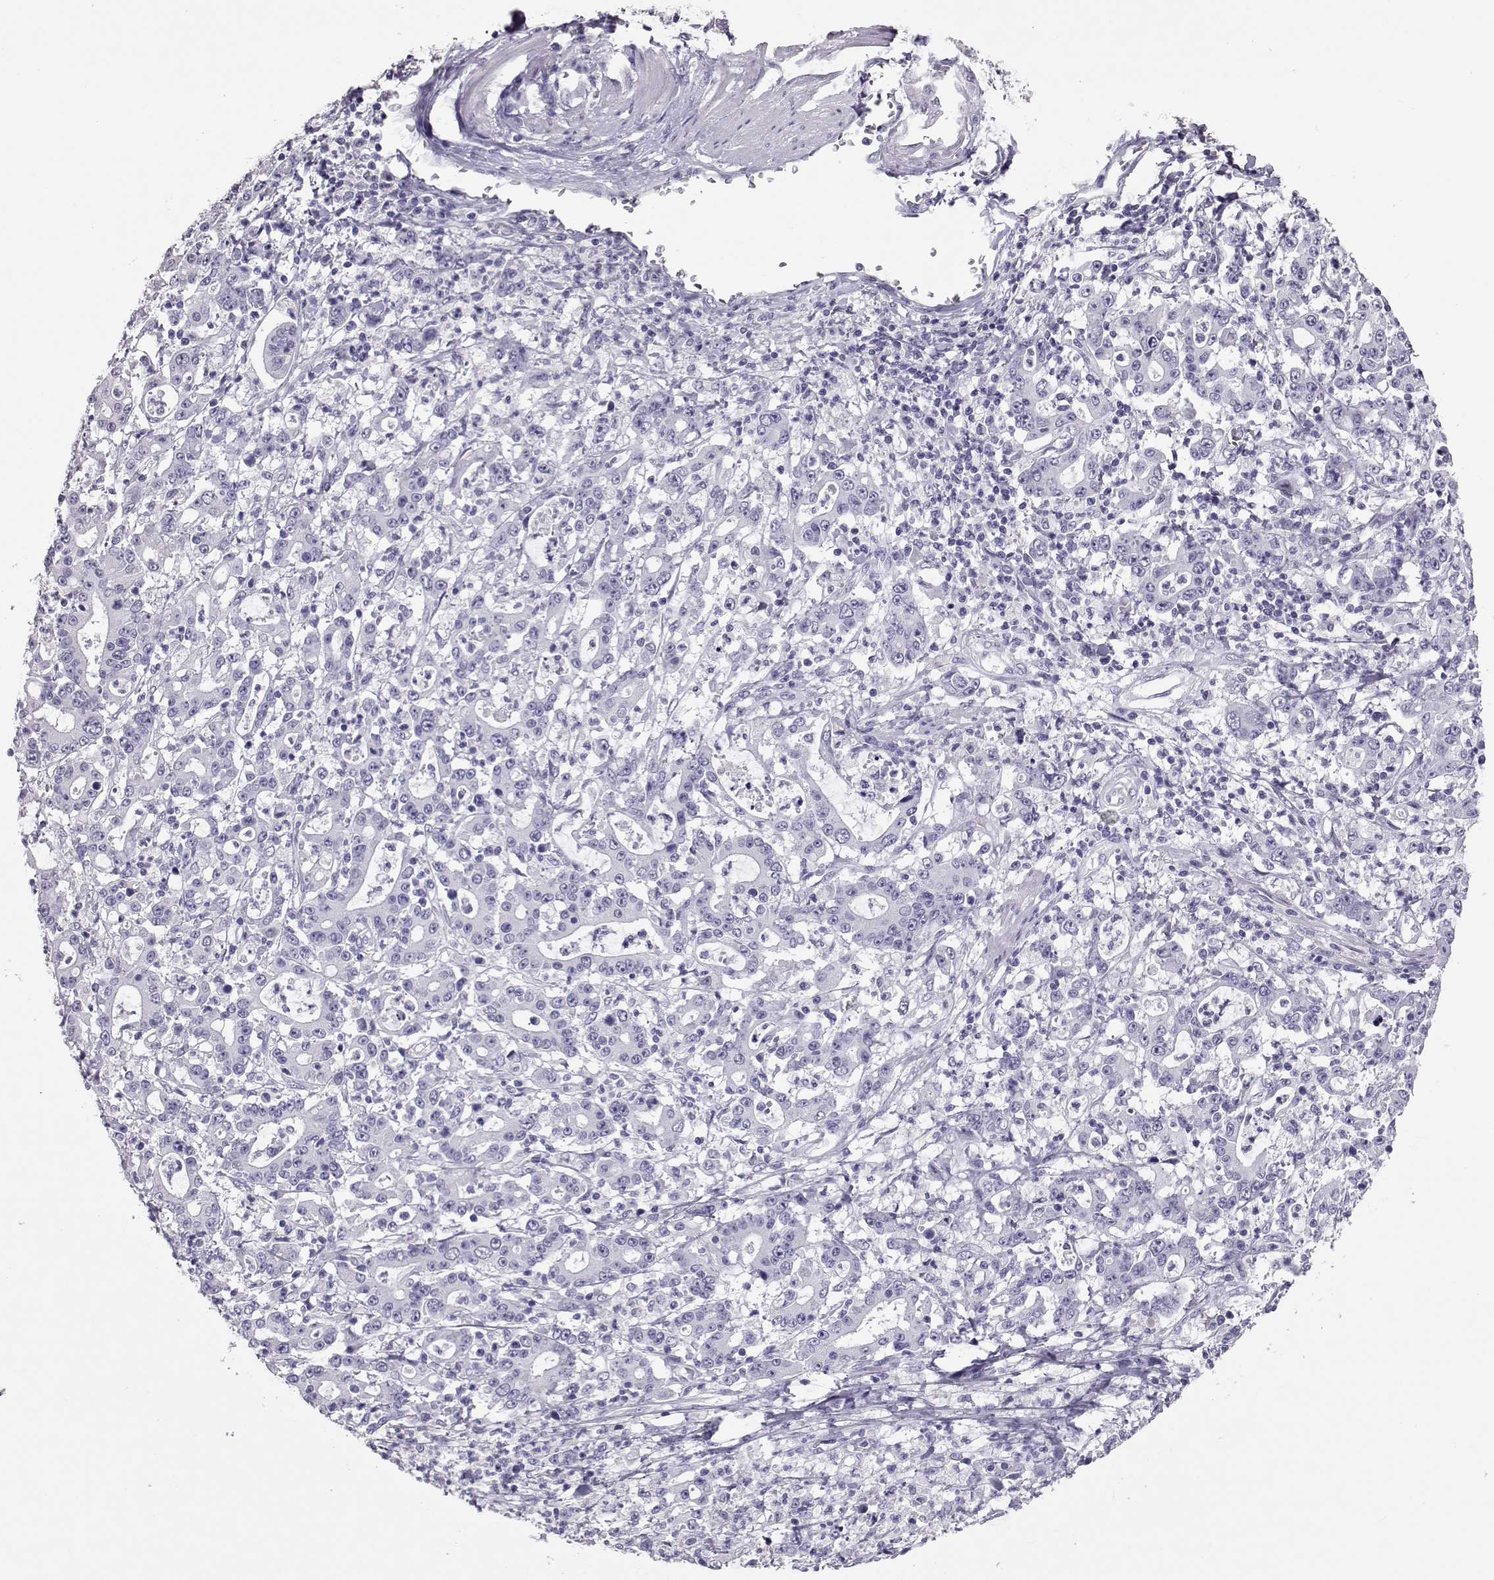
{"staining": {"intensity": "negative", "quantity": "none", "location": "none"}, "tissue": "stomach cancer", "cell_type": "Tumor cells", "image_type": "cancer", "snomed": [{"axis": "morphology", "description": "Adenocarcinoma, NOS"}, {"axis": "topography", "description": "Stomach, upper"}], "caption": "DAB immunohistochemical staining of stomach cancer shows no significant staining in tumor cells.", "gene": "PMCH", "patient": {"sex": "male", "age": 68}}